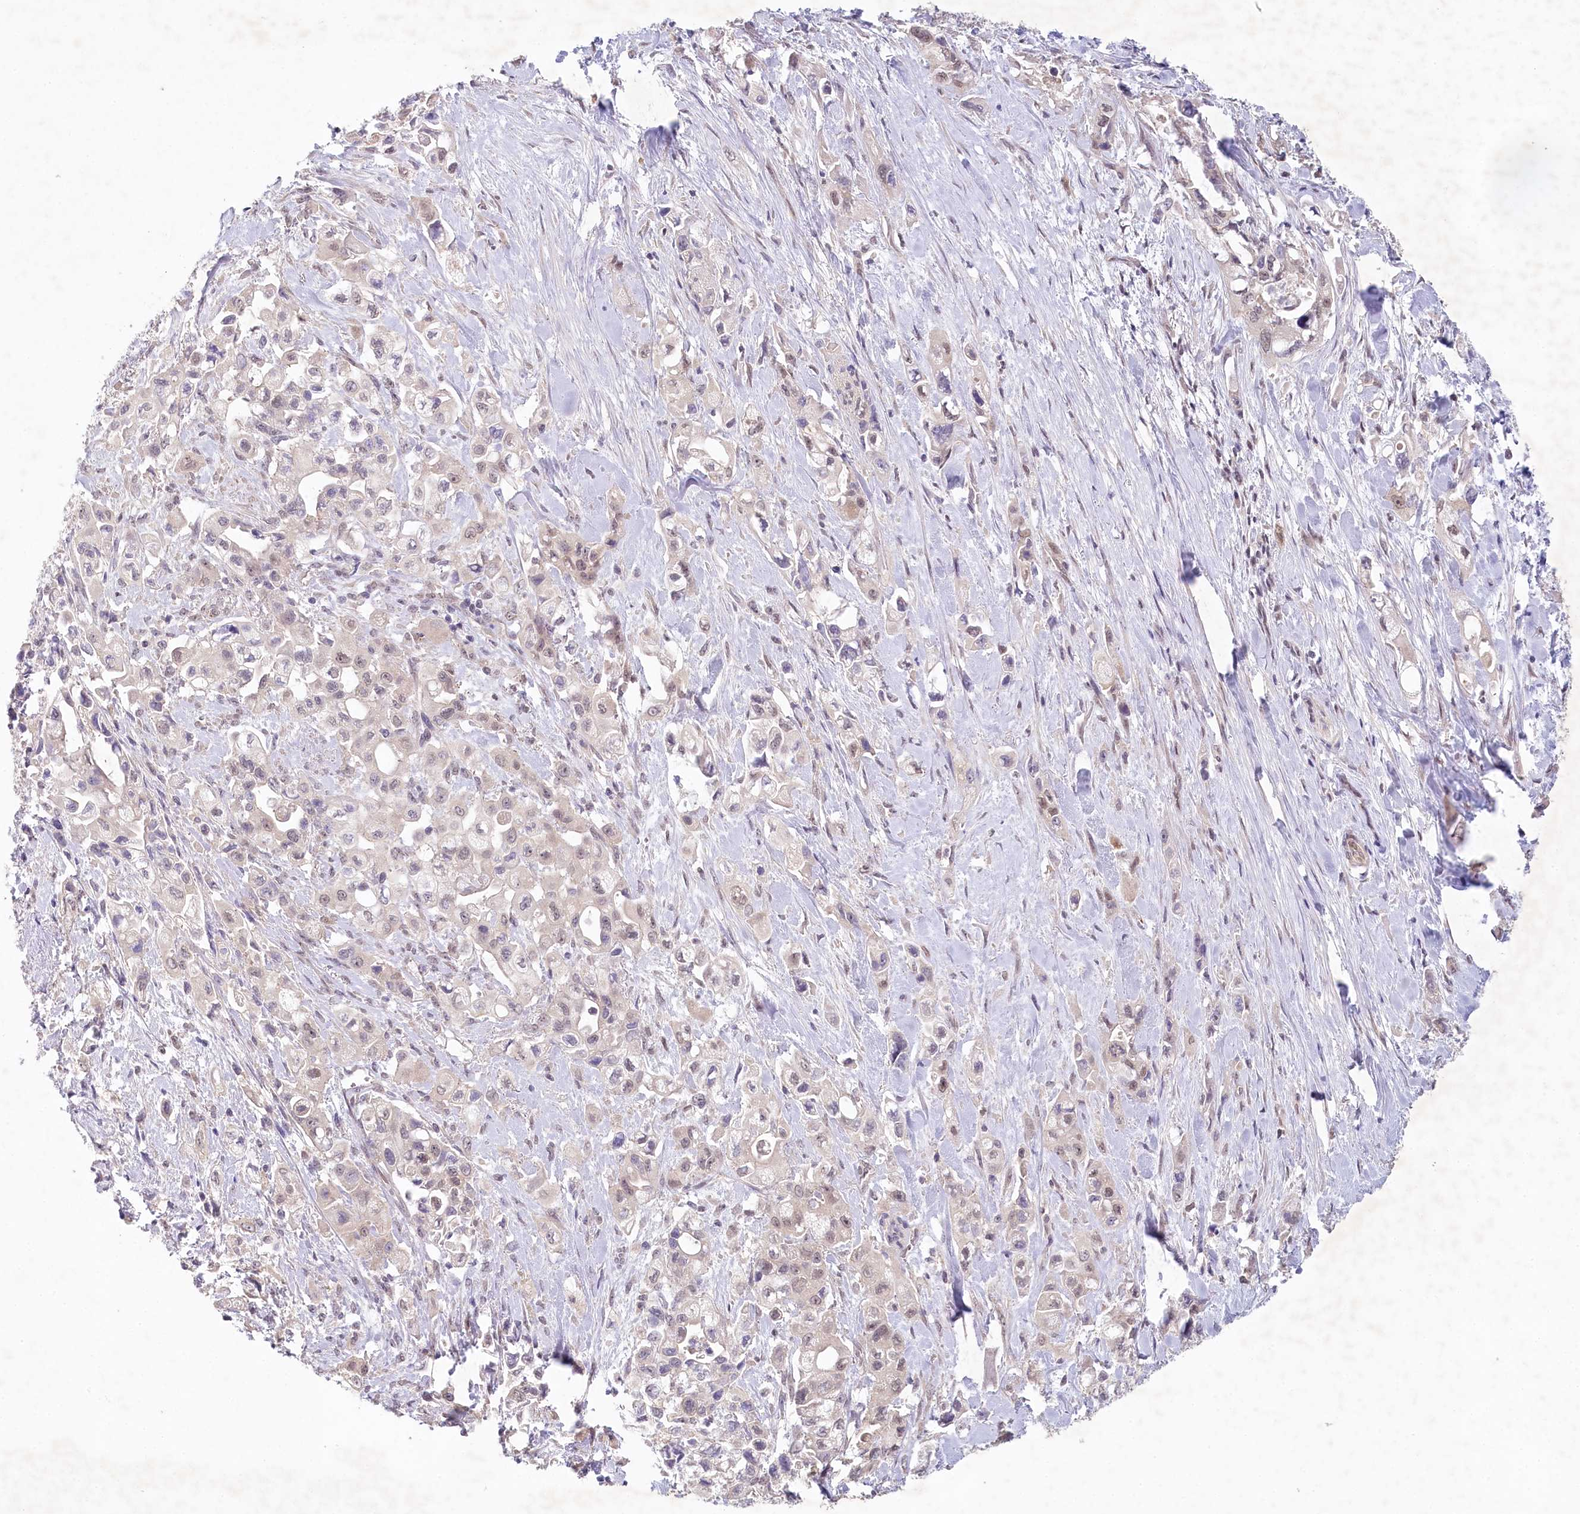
{"staining": {"intensity": "weak", "quantity": "<25%", "location": "nuclear"}, "tissue": "pancreatic cancer", "cell_type": "Tumor cells", "image_type": "cancer", "snomed": [{"axis": "morphology", "description": "Adenocarcinoma, NOS"}, {"axis": "topography", "description": "Pancreas"}], "caption": "An immunohistochemistry (IHC) image of adenocarcinoma (pancreatic) is shown. There is no staining in tumor cells of adenocarcinoma (pancreatic). Brightfield microscopy of immunohistochemistry (IHC) stained with DAB (brown) and hematoxylin (blue), captured at high magnification.", "gene": "AMTN", "patient": {"sex": "female", "age": 66}}